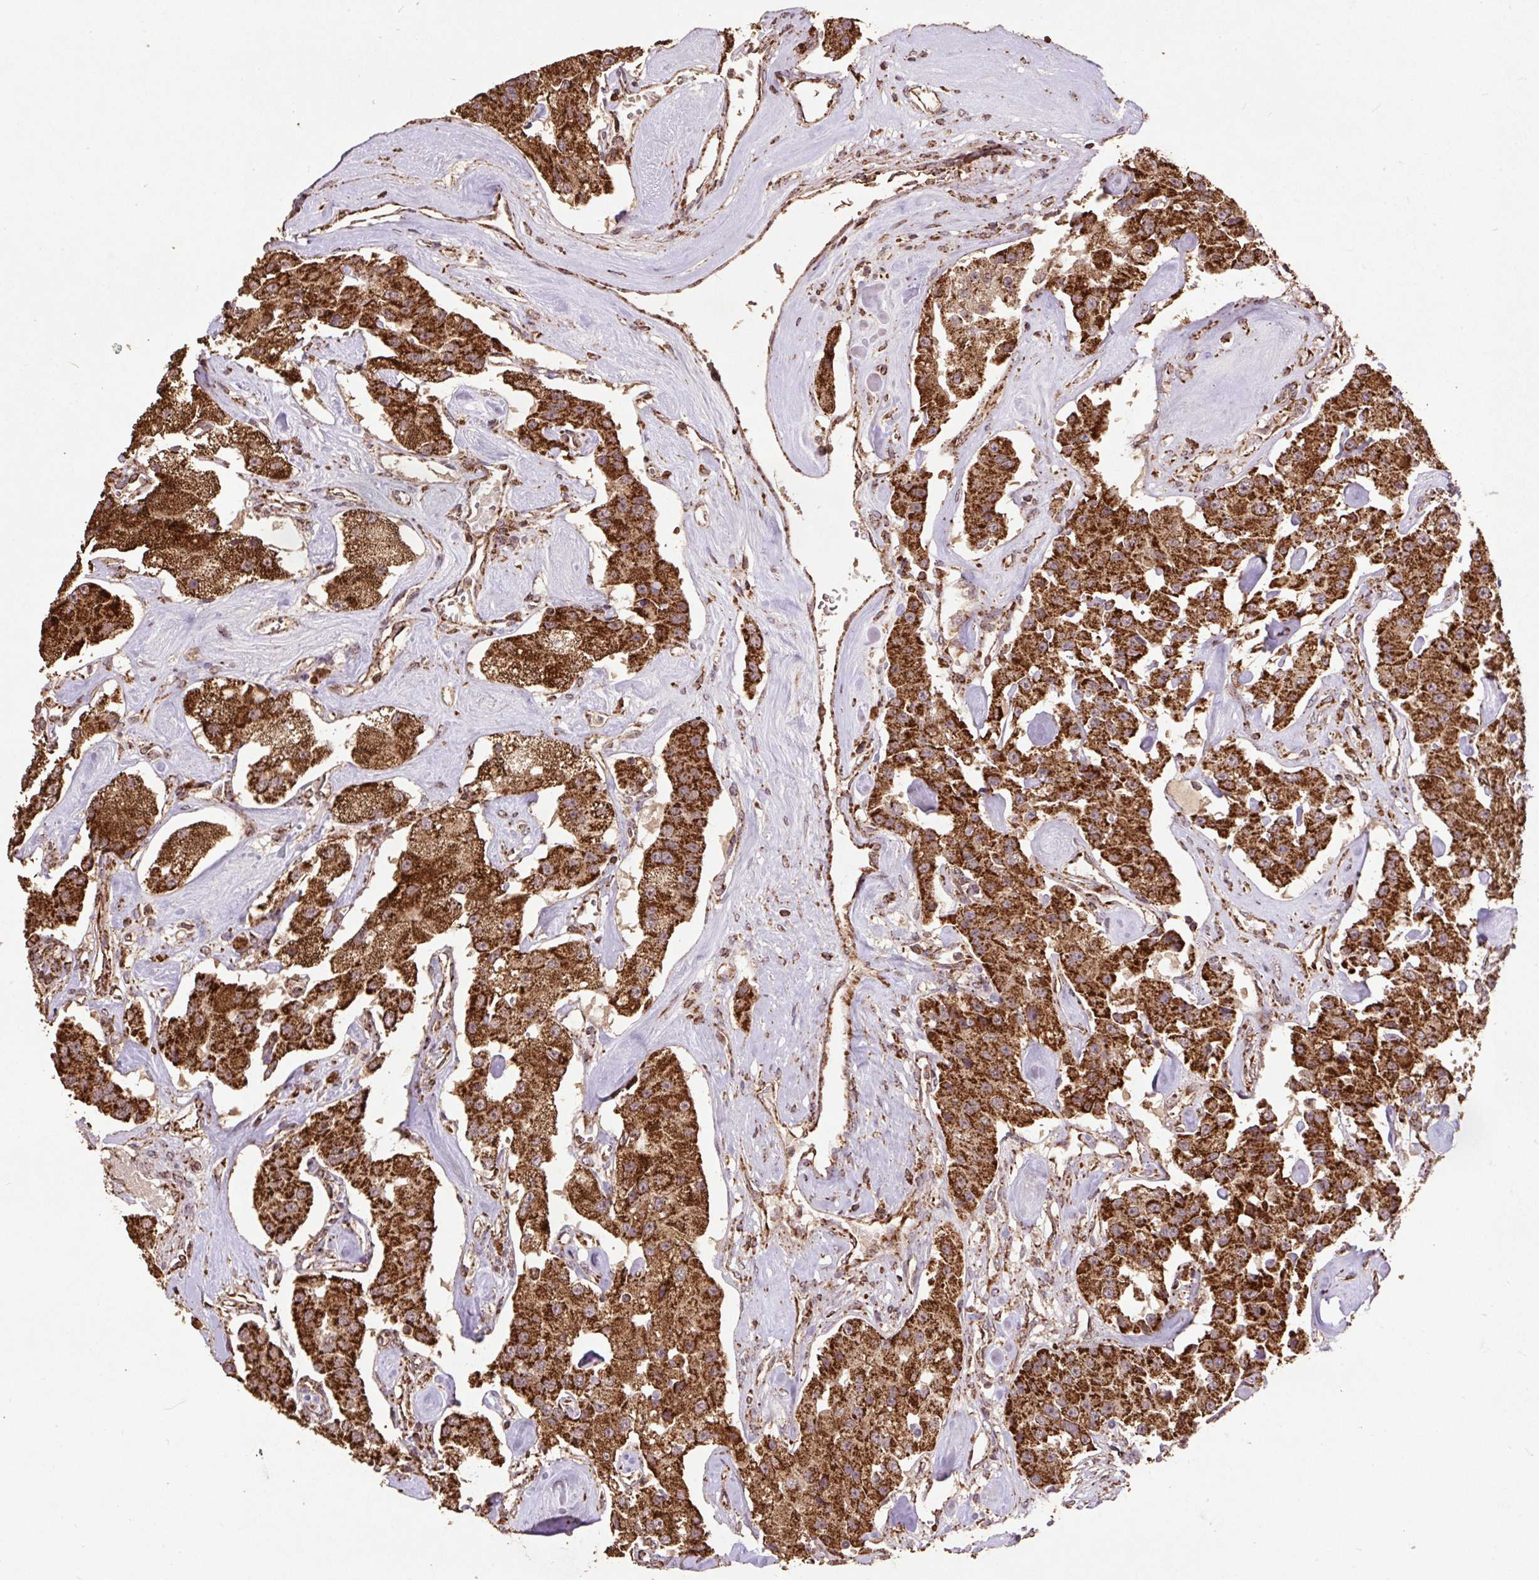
{"staining": {"intensity": "strong", "quantity": ">75%", "location": "cytoplasmic/membranous"}, "tissue": "carcinoid", "cell_type": "Tumor cells", "image_type": "cancer", "snomed": [{"axis": "morphology", "description": "Carcinoid, malignant, NOS"}, {"axis": "topography", "description": "Pancreas"}], "caption": "Immunohistochemical staining of human carcinoid reveals strong cytoplasmic/membranous protein positivity in about >75% of tumor cells.", "gene": "ATP5F1A", "patient": {"sex": "male", "age": 41}}